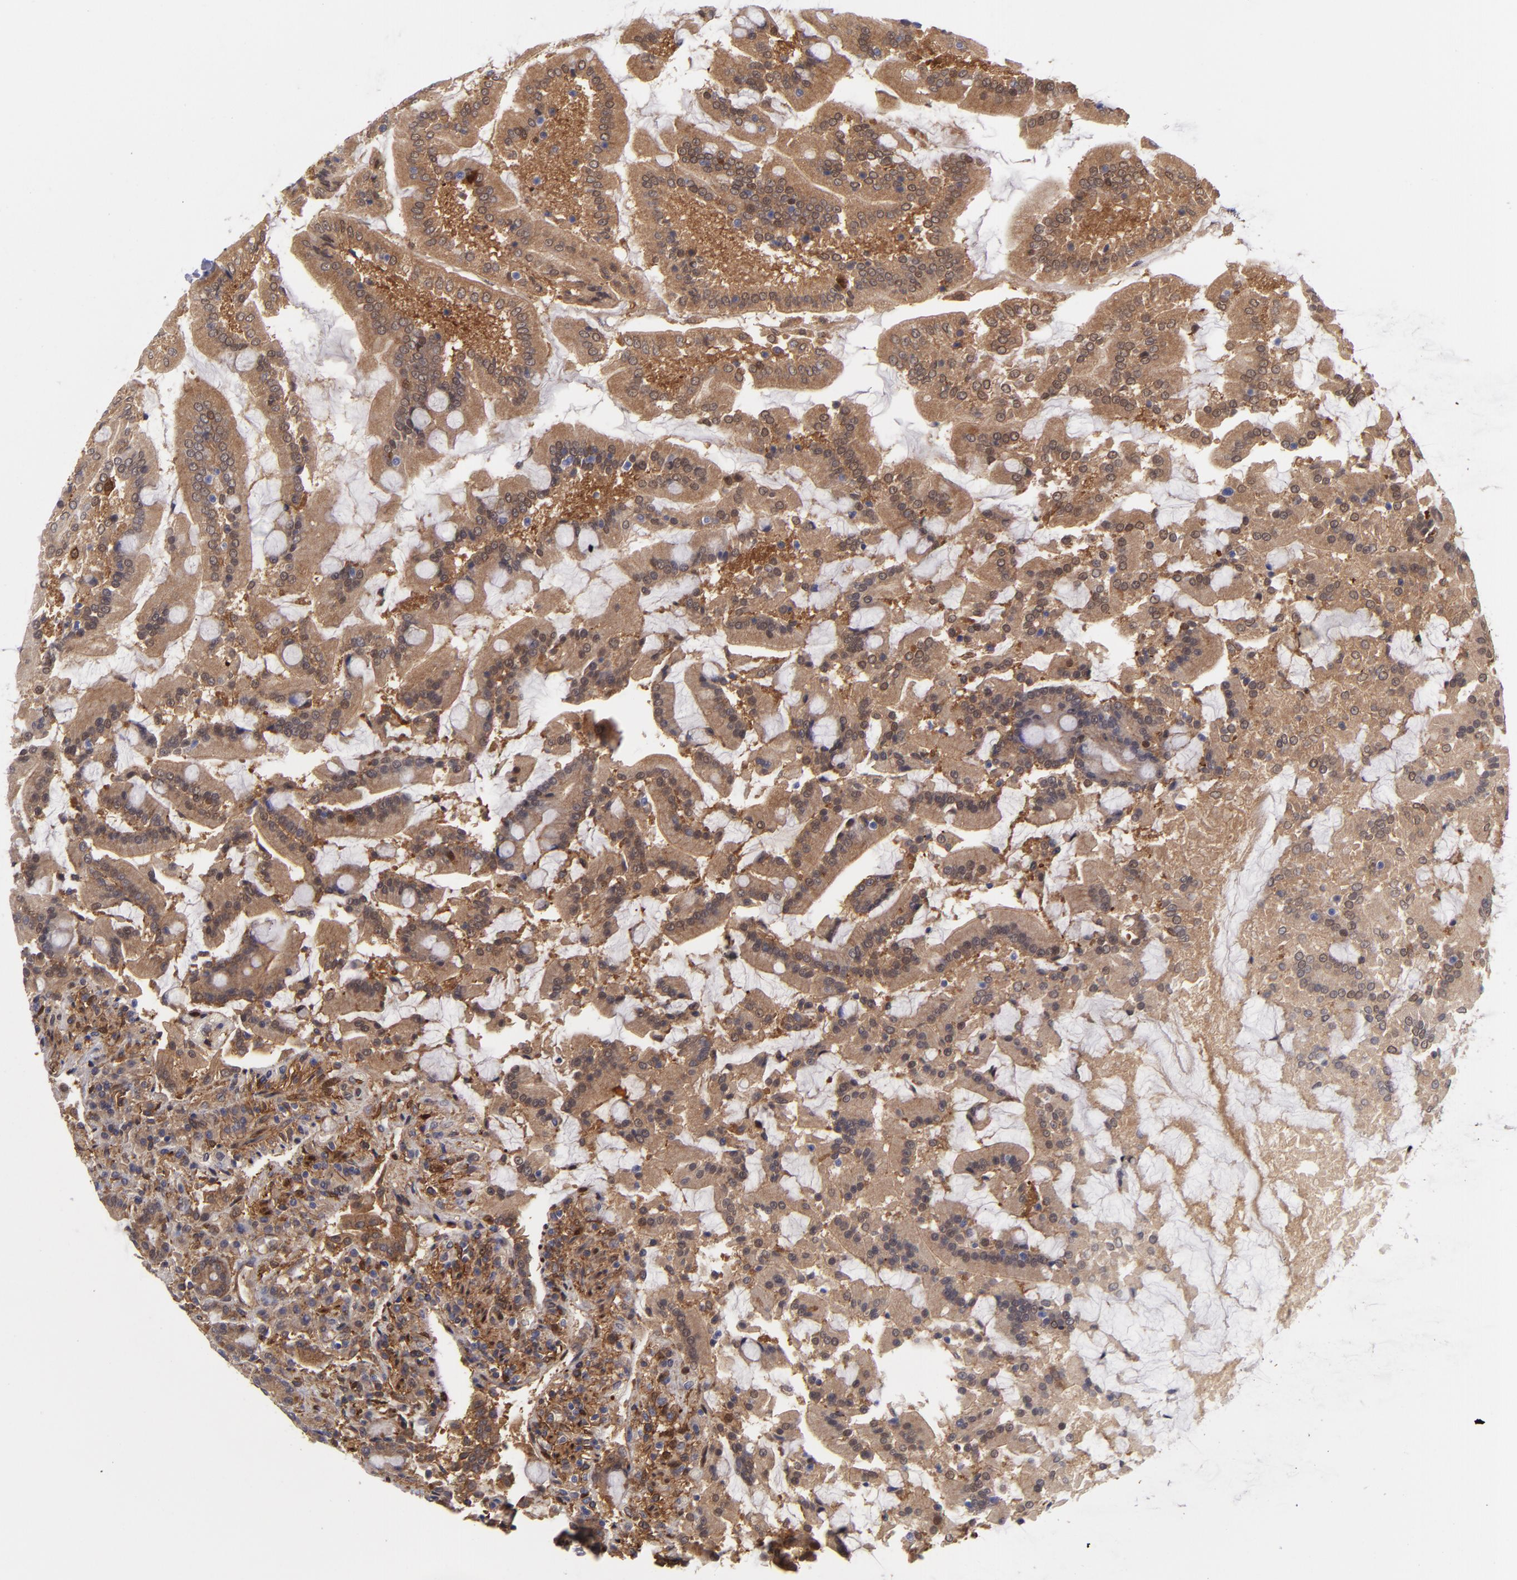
{"staining": {"intensity": "moderate", "quantity": ">75%", "location": "cytoplasmic/membranous"}, "tissue": "duodenum", "cell_type": "Glandular cells", "image_type": "normal", "snomed": [{"axis": "morphology", "description": "Normal tissue, NOS"}, {"axis": "topography", "description": "Duodenum"}], "caption": "Duodenum stained with immunohistochemistry (IHC) exhibits moderate cytoplasmic/membranous staining in about >75% of glandular cells.", "gene": "VCL", "patient": {"sex": "female", "age": 64}}